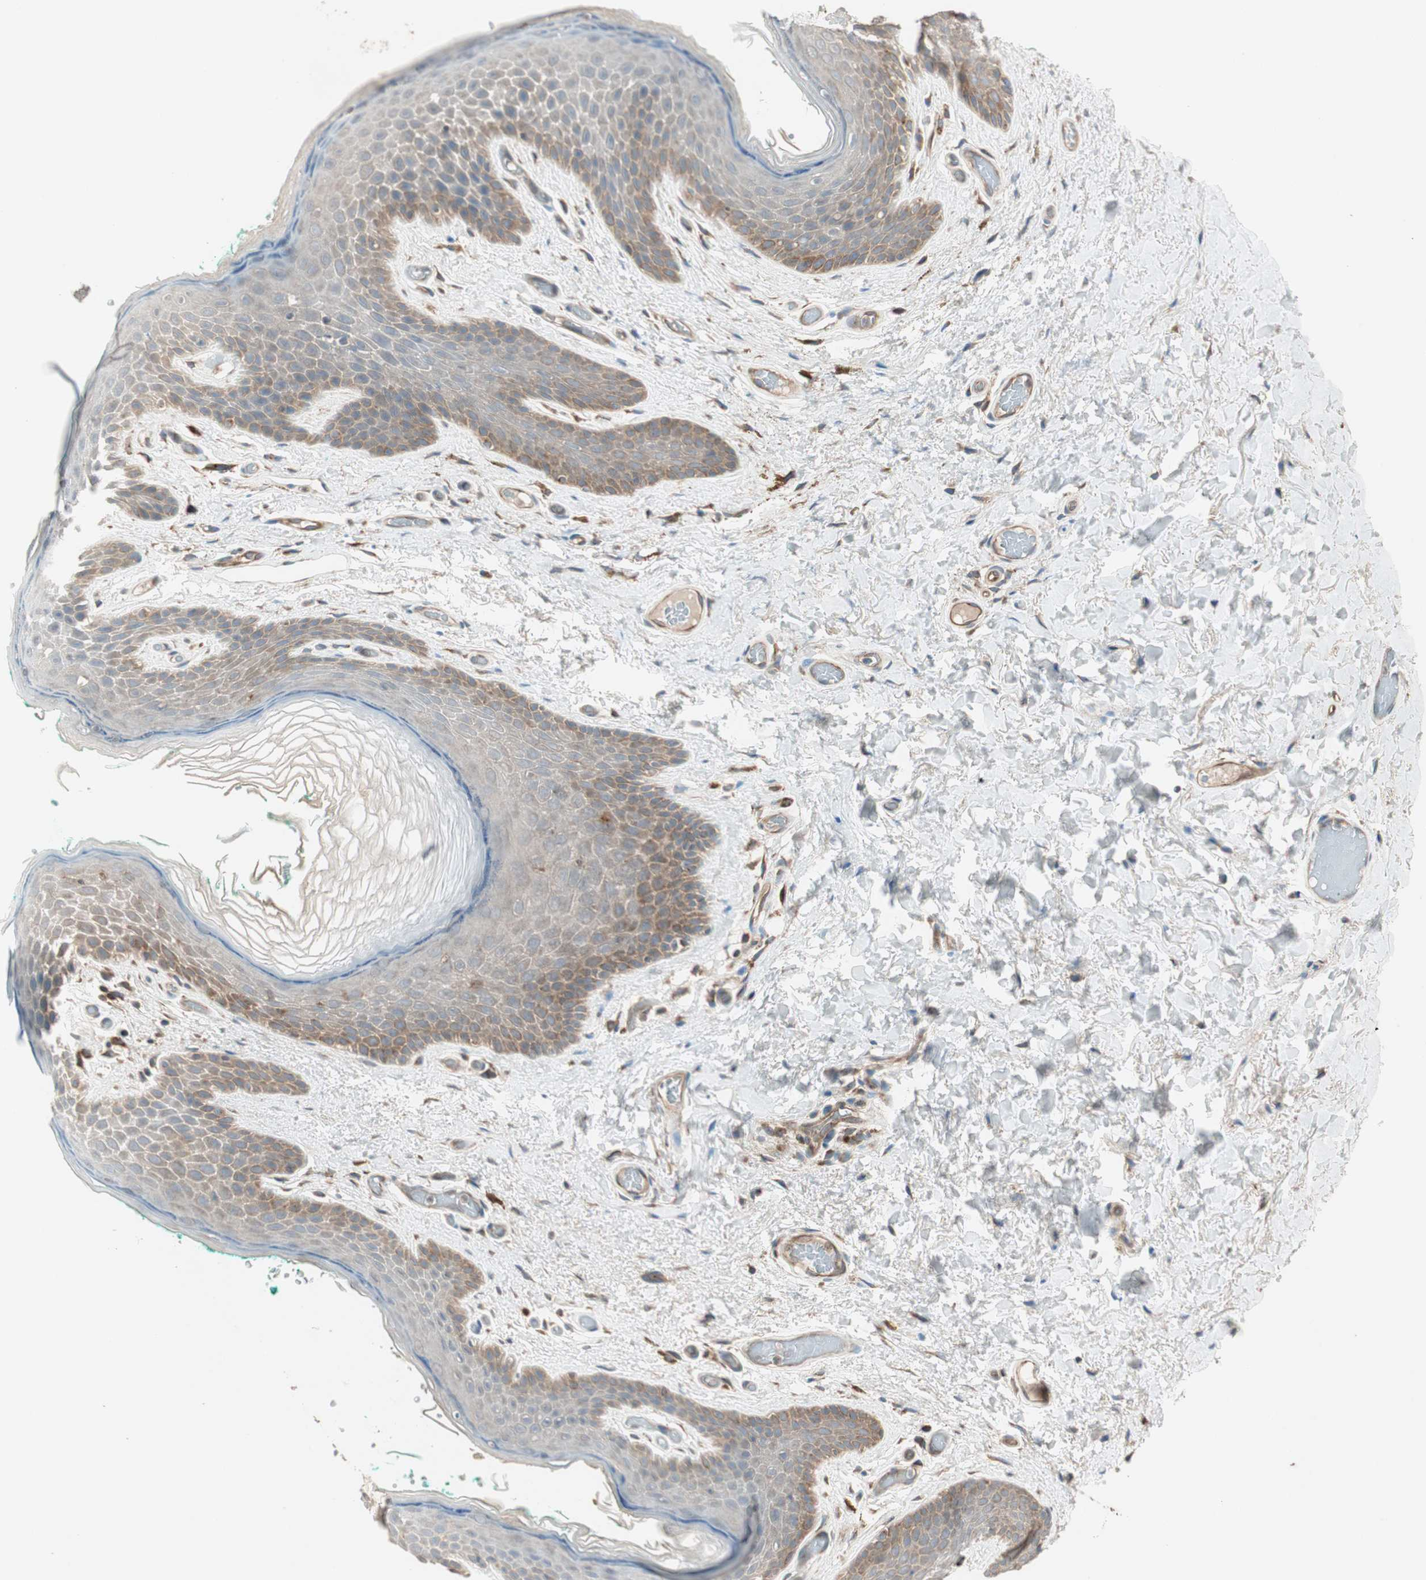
{"staining": {"intensity": "moderate", "quantity": "25%-75%", "location": "cytoplasmic/membranous"}, "tissue": "skin", "cell_type": "Epidermal cells", "image_type": "normal", "snomed": [{"axis": "morphology", "description": "Normal tissue, NOS"}, {"axis": "topography", "description": "Anal"}], "caption": "Approximately 25%-75% of epidermal cells in benign human skin reveal moderate cytoplasmic/membranous protein staining as visualized by brown immunohistochemical staining.", "gene": "CHADL", "patient": {"sex": "male", "age": 74}}